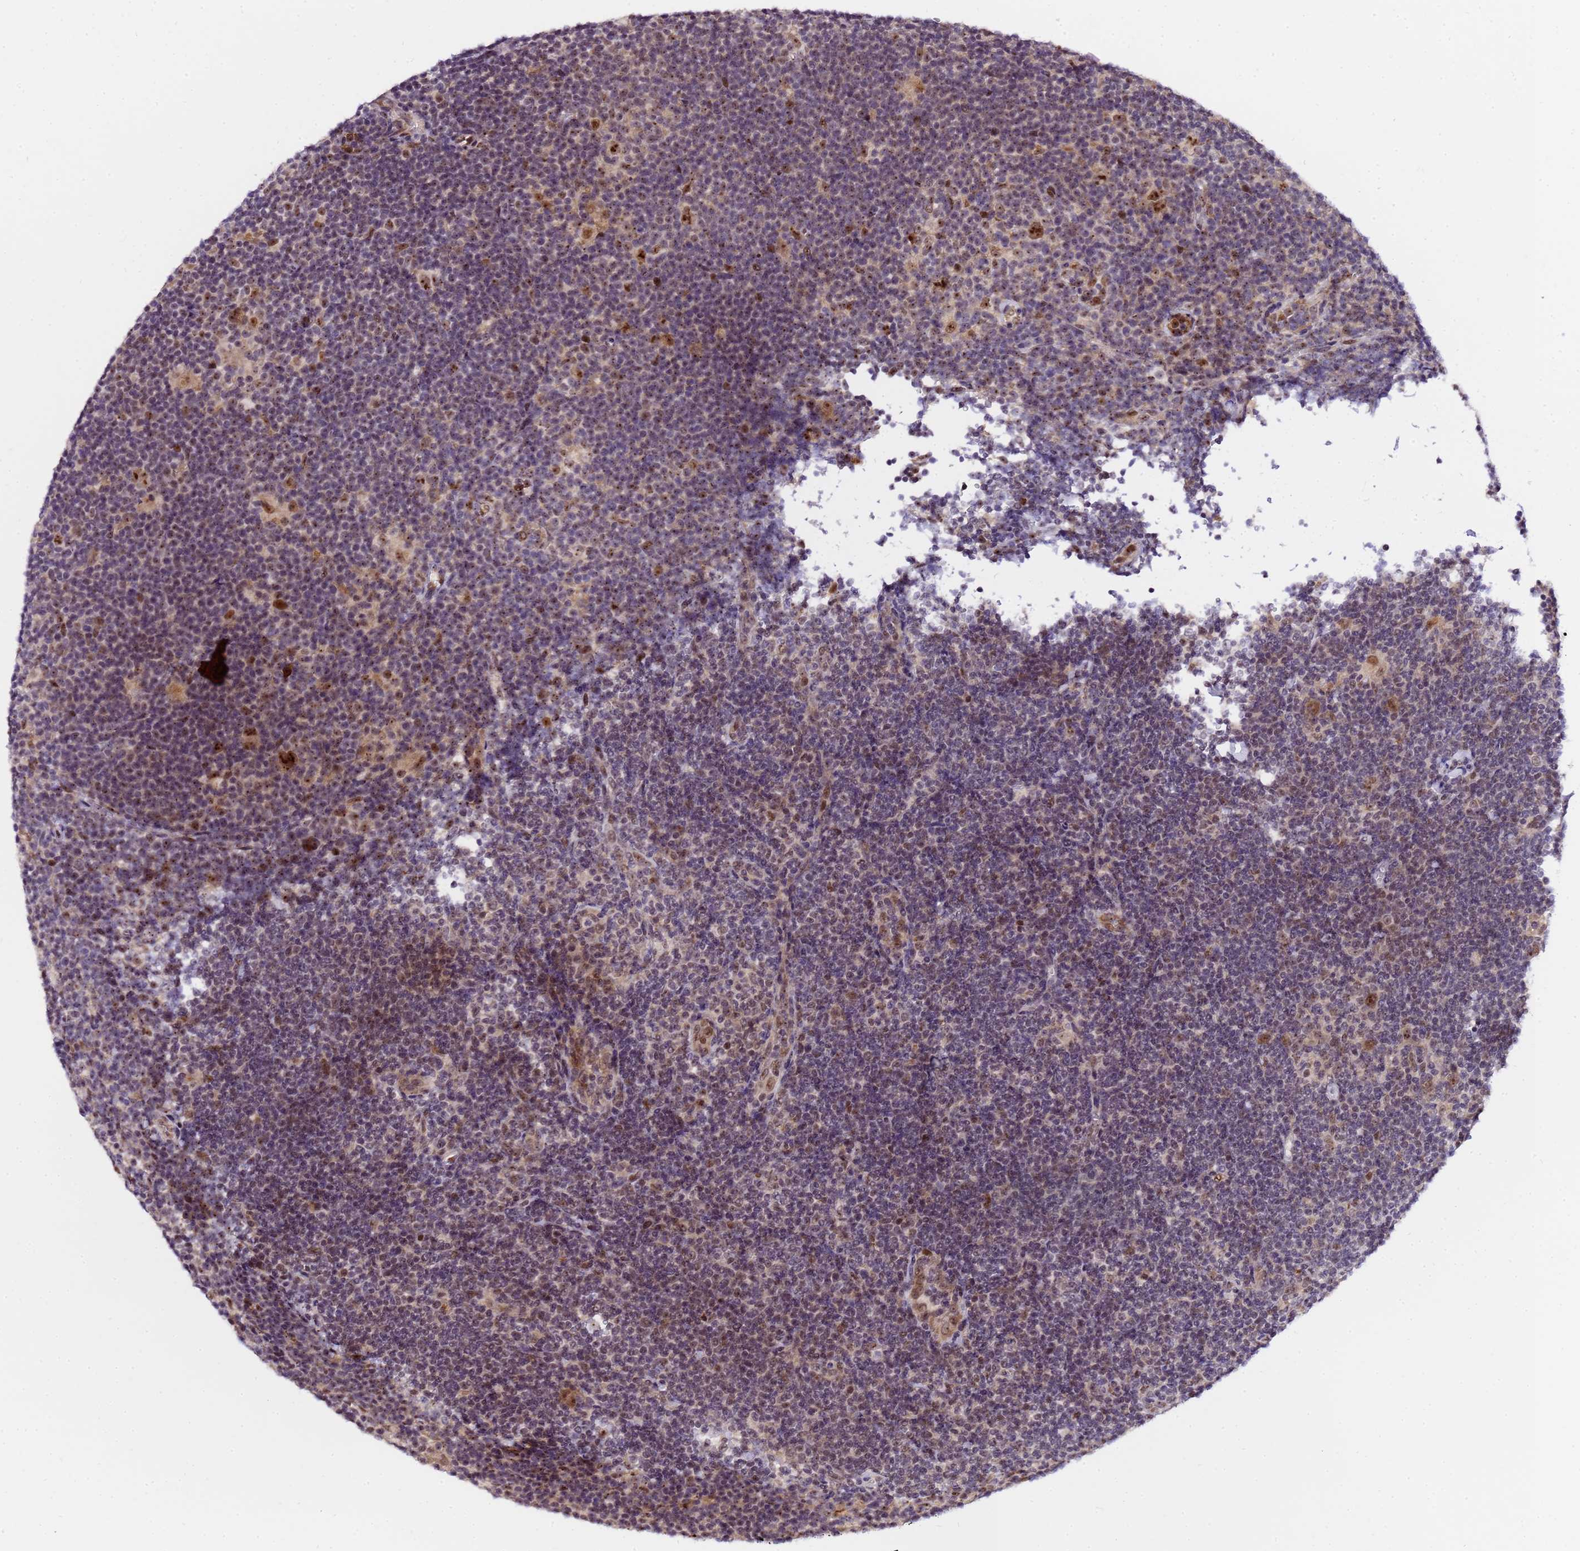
{"staining": {"intensity": "moderate", "quantity": ">75%", "location": "nuclear"}, "tissue": "lymphoma", "cell_type": "Tumor cells", "image_type": "cancer", "snomed": [{"axis": "morphology", "description": "Hodgkin's disease, NOS"}, {"axis": "topography", "description": "Lymph node"}], "caption": "Immunohistochemistry image of human lymphoma stained for a protein (brown), which displays medium levels of moderate nuclear staining in about >75% of tumor cells.", "gene": "SLX4IP", "patient": {"sex": "female", "age": 57}}